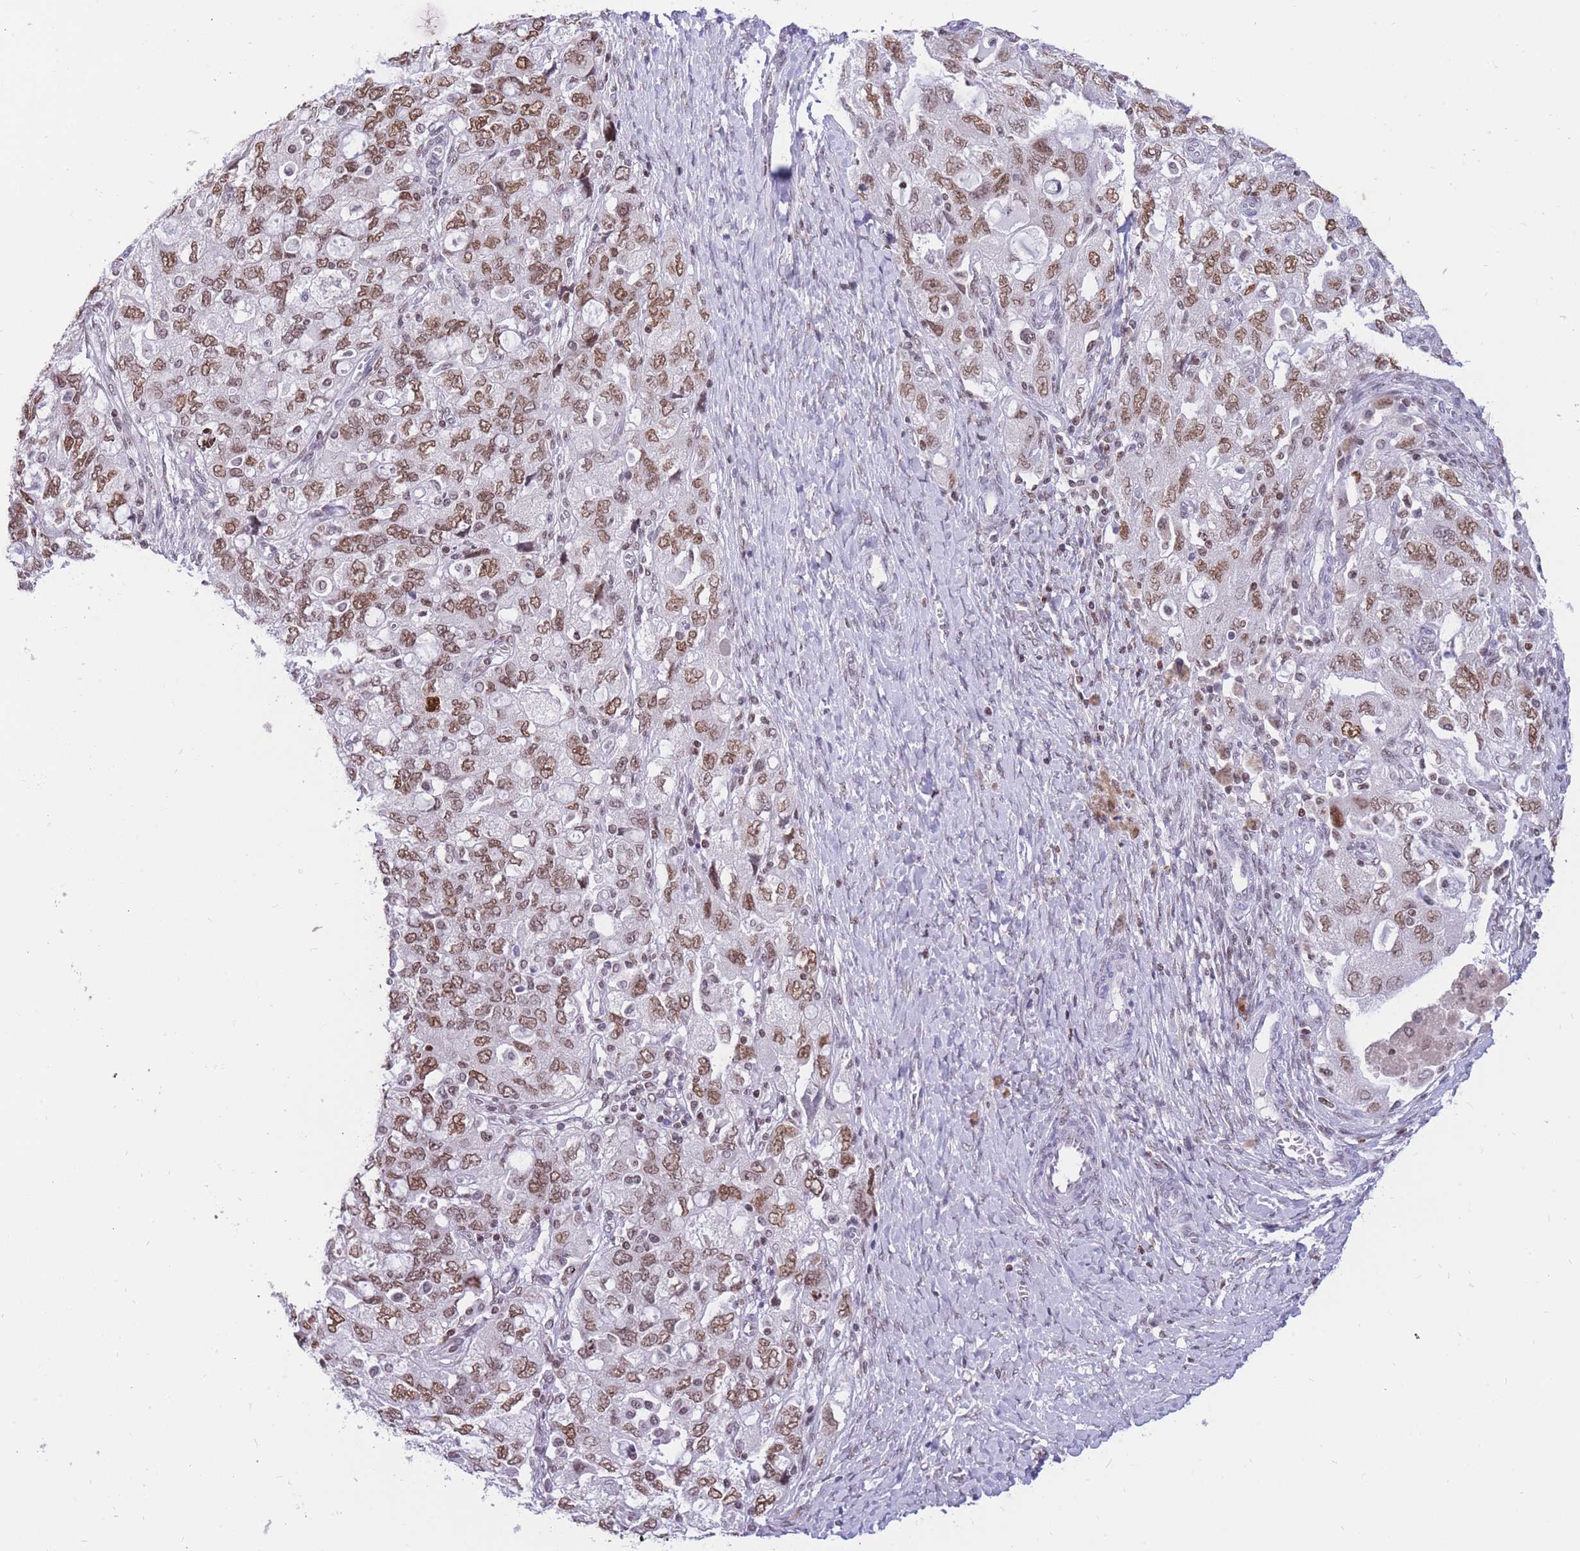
{"staining": {"intensity": "moderate", "quantity": ">75%", "location": "nuclear"}, "tissue": "ovarian cancer", "cell_type": "Tumor cells", "image_type": "cancer", "snomed": [{"axis": "morphology", "description": "Carcinoma, NOS"}, {"axis": "morphology", "description": "Cystadenocarcinoma, serous, NOS"}, {"axis": "topography", "description": "Ovary"}], "caption": "DAB (3,3'-diaminobenzidine) immunohistochemical staining of human ovarian cancer (carcinoma) reveals moderate nuclear protein staining in about >75% of tumor cells.", "gene": "HMGN1", "patient": {"sex": "female", "age": 69}}